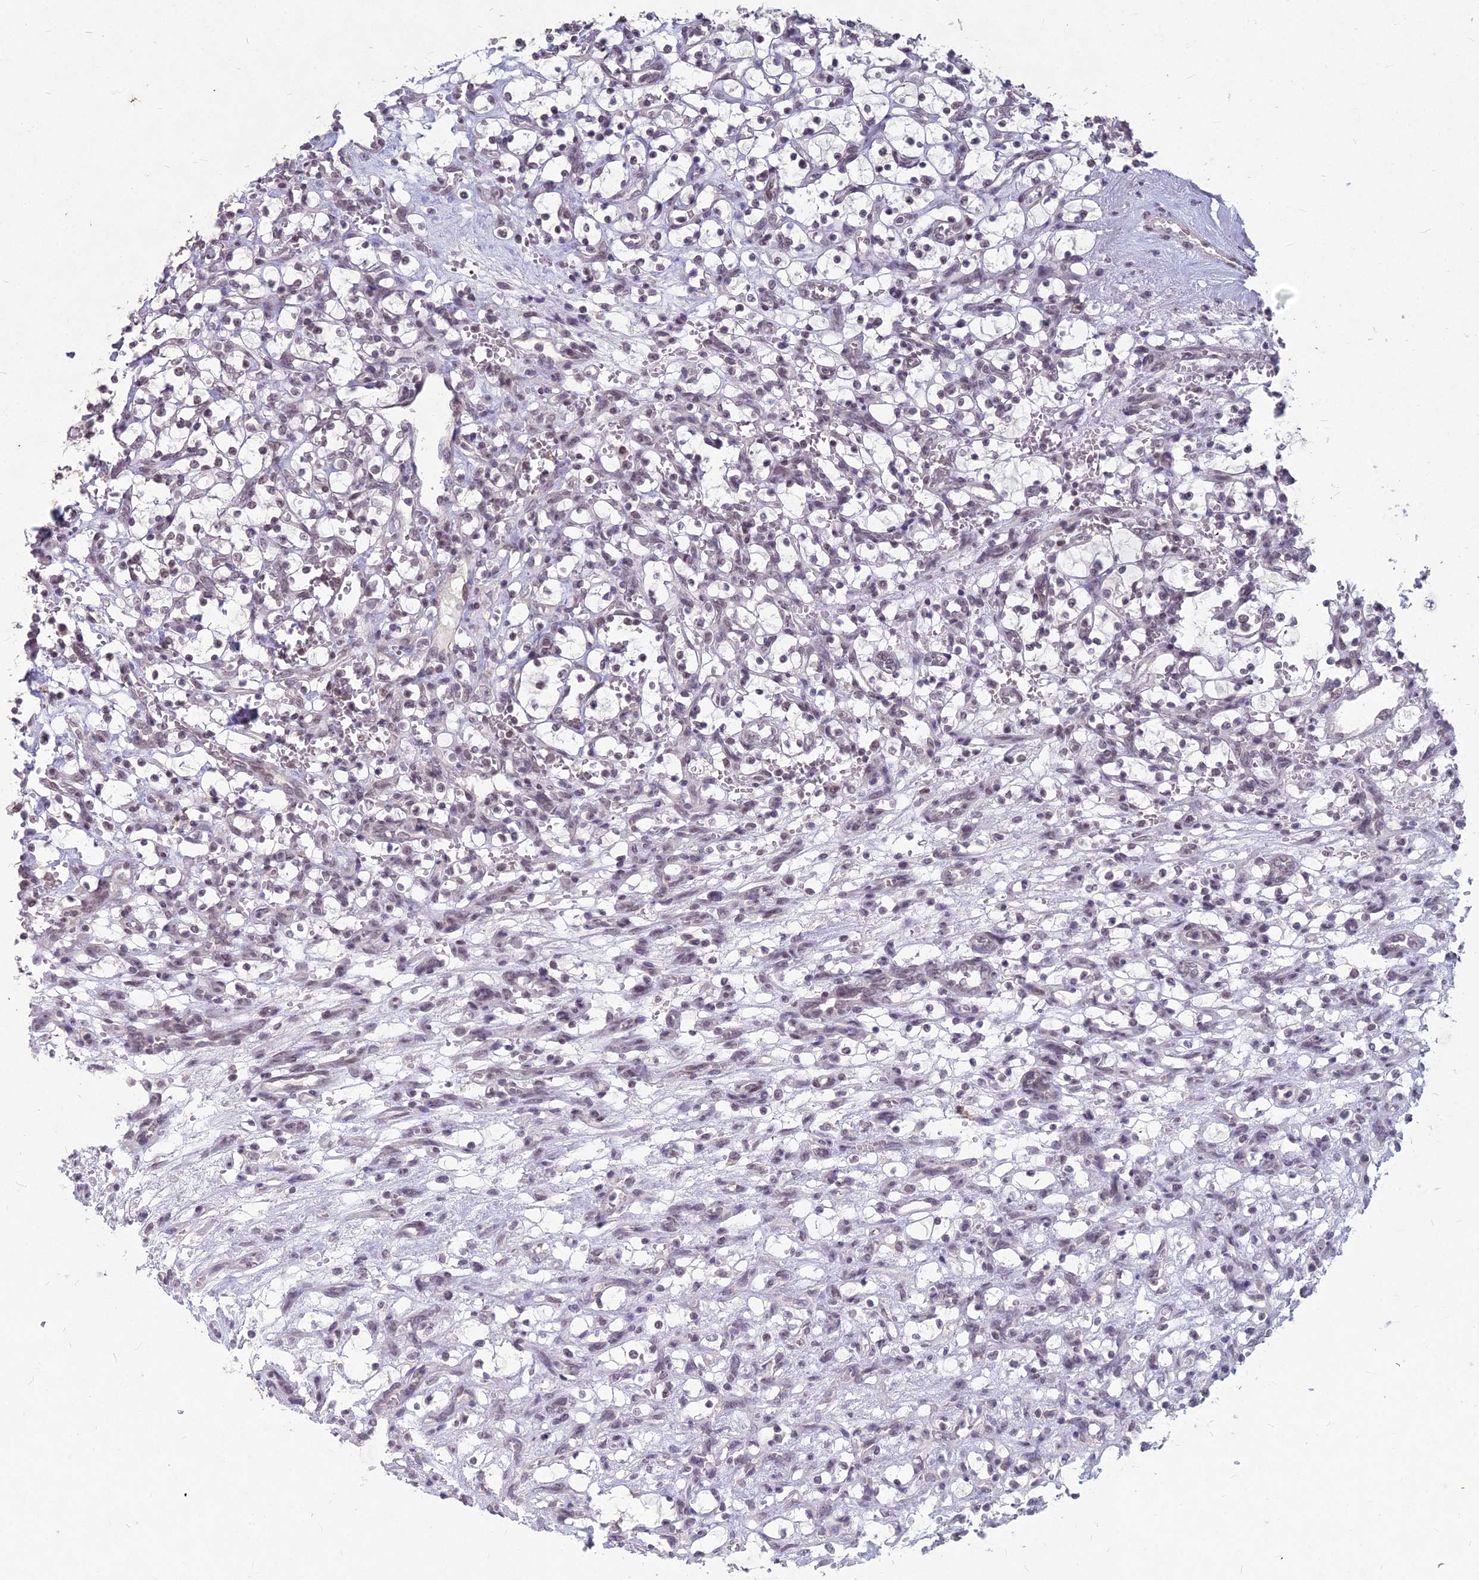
{"staining": {"intensity": "moderate", "quantity": "25%-75%", "location": "nuclear"}, "tissue": "renal cancer", "cell_type": "Tumor cells", "image_type": "cancer", "snomed": [{"axis": "morphology", "description": "Adenocarcinoma, NOS"}, {"axis": "topography", "description": "Kidney"}], "caption": "IHC (DAB (3,3'-diaminobenzidine)) staining of human renal cancer (adenocarcinoma) exhibits moderate nuclear protein positivity in about 25%-75% of tumor cells.", "gene": "KAT7", "patient": {"sex": "female", "age": 69}}